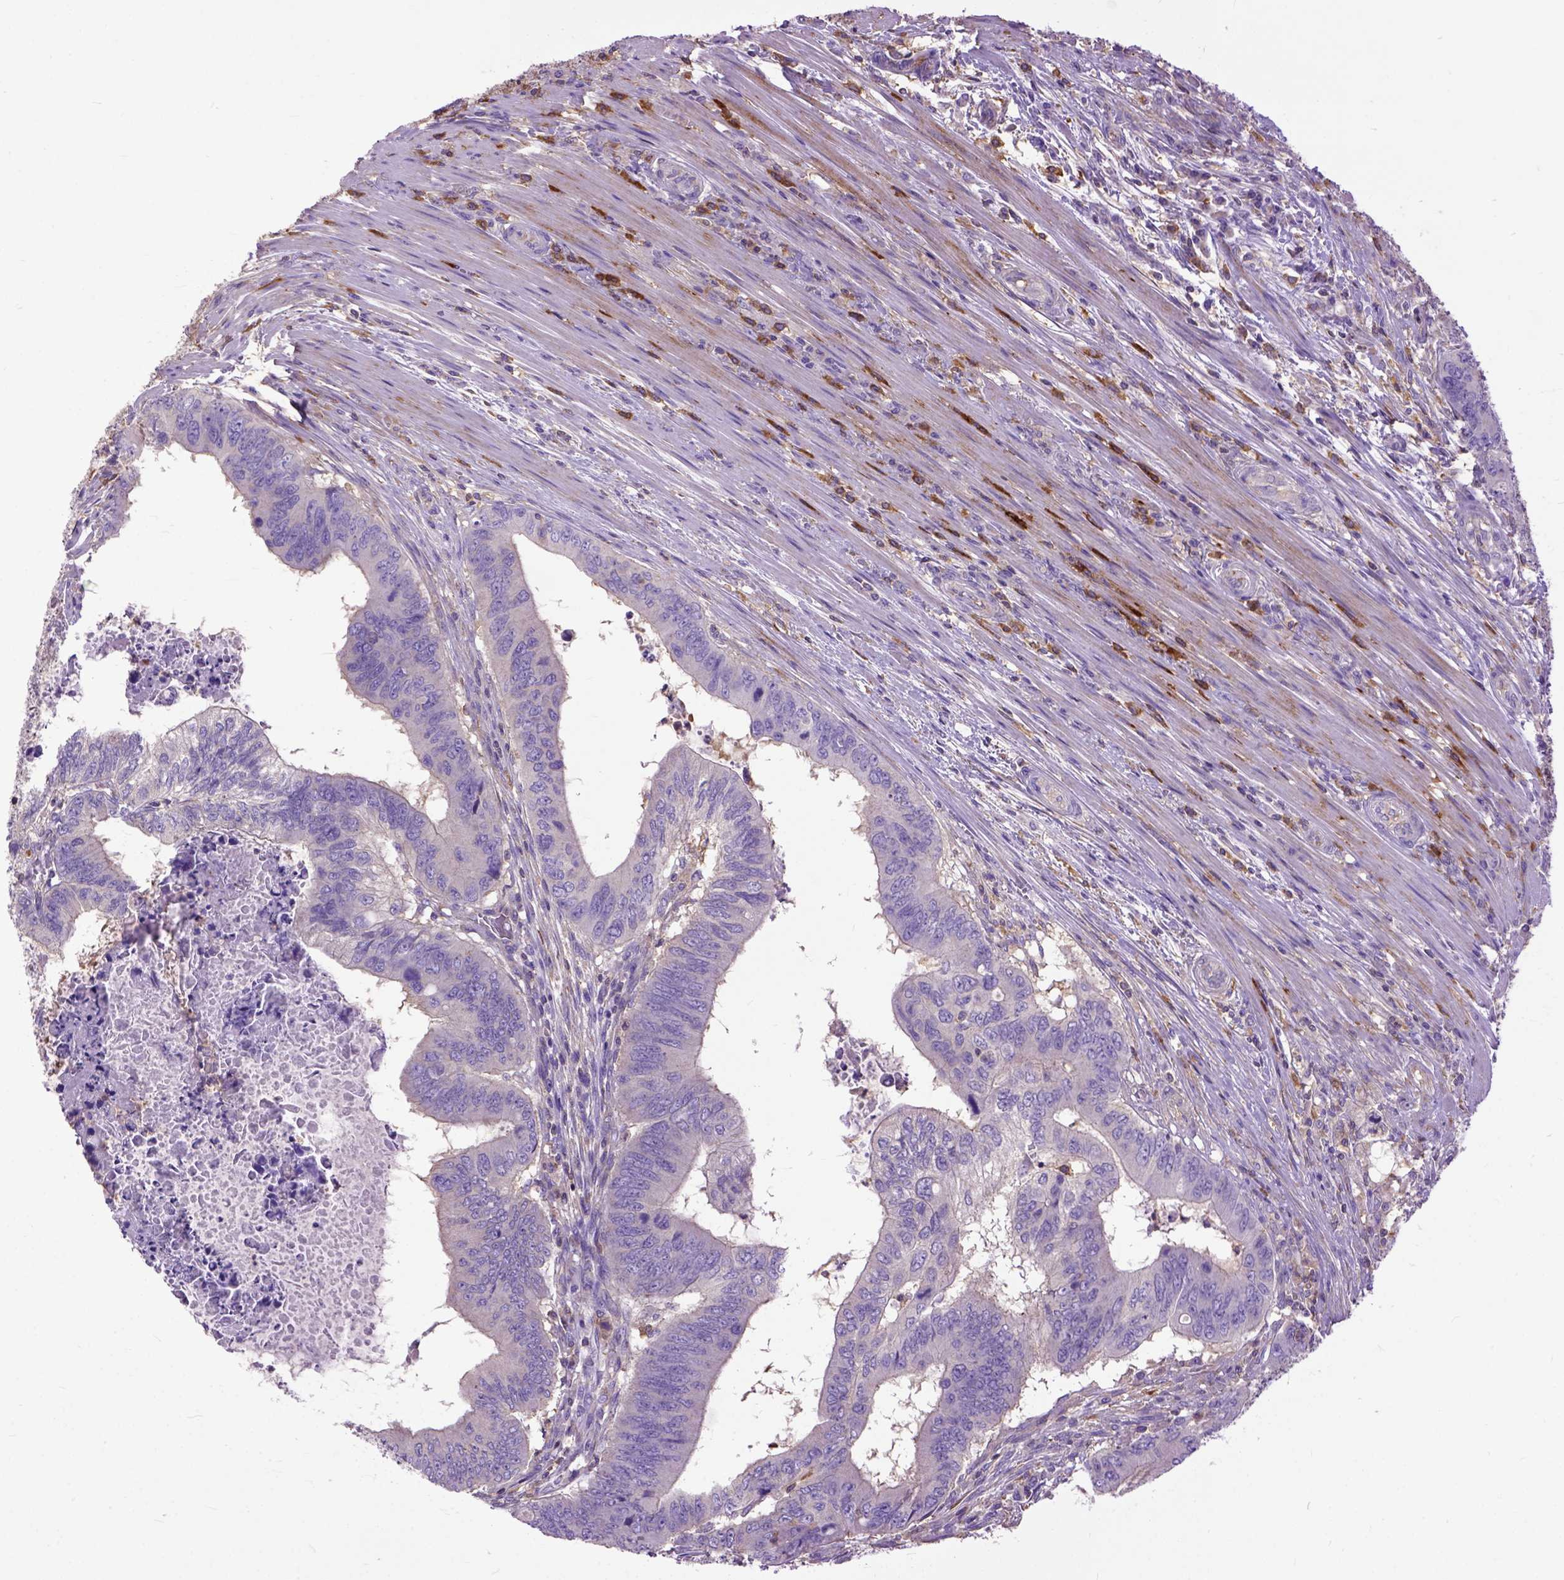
{"staining": {"intensity": "negative", "quantity": "none", "location": "none"}, "tissue": "colorectal cancer", "cell_type": "Tumor cells", "image_type": "cancer", "snomed": [{"axis": "morphology", "description": "Adenocarcinoma, NOS"}, {"axis": "topography", "description": "Colon"}], "caption": "A high-resolution histopathology image shows immunohistochemistry staining of colorectal cancer, which exhibits no significant positivity in tumor cells.", "gene": "NAMPT", "patient": {"sex": "male", "age": 53}}